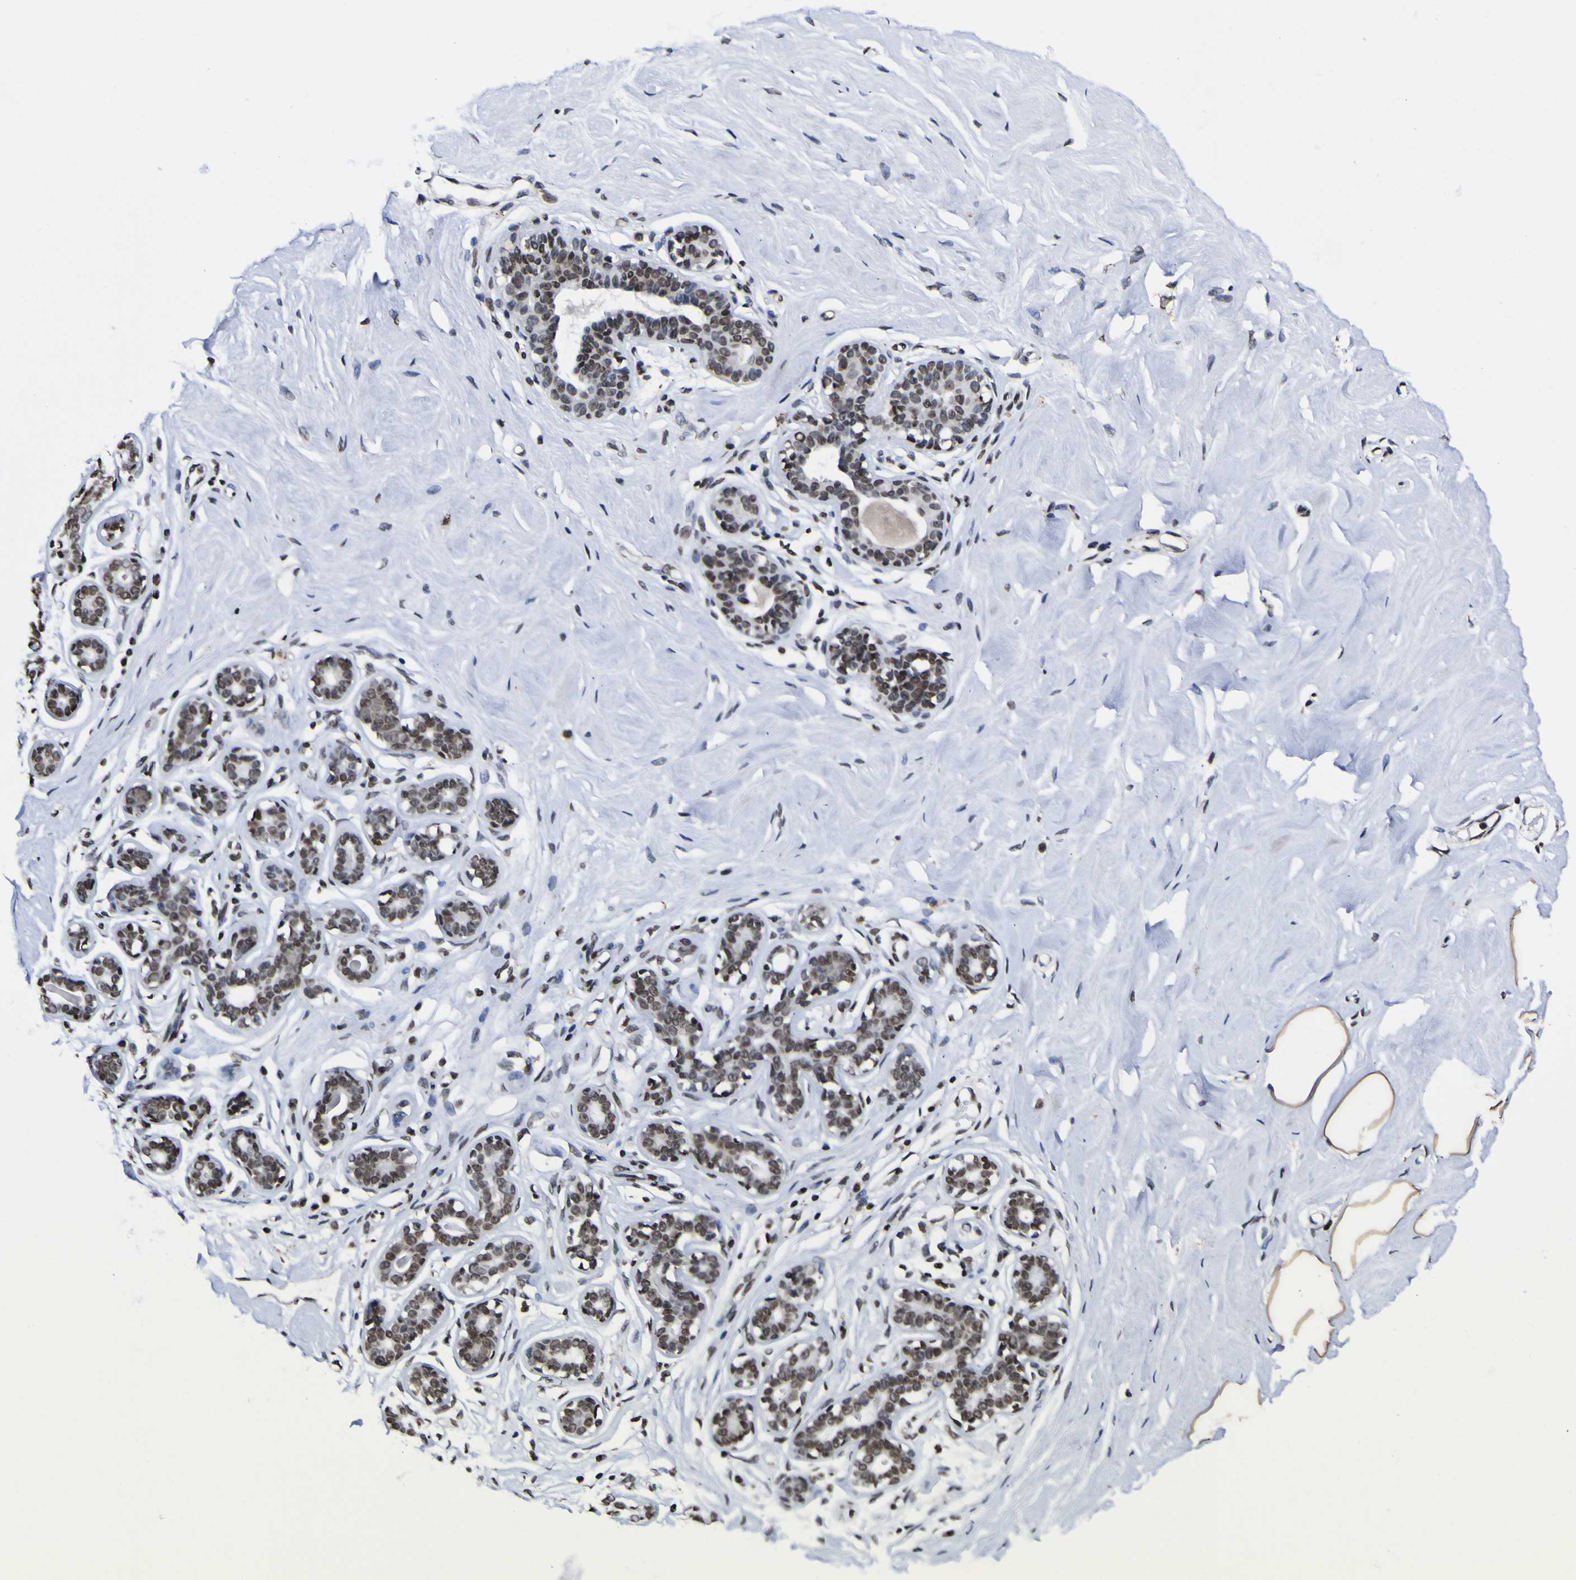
{"staining": {"intensity": "strong", "quantity": ">75%", "location": "cytoplasmic/membranous,nuclear"}, "tissue": "breast", "cell_type": "Adipocytes", "image_type": "normal", "snomed": [{"axis": "morphology", "description": "Normal tissue, NOS"}, {"axis": "topography", "description": "Breast"}], "caption": "The immunohistochemical stain labels strong cytoplasmic/membranous,nuclear staining in adipocytes of unremarkable breast. The staining is performed using DAB brown chromogen to label protein expression. The nuclei are counter-stained blue using hematoxylin.", "gene": "PIAS1", "patient": {"sex": "female", "age": 23}}